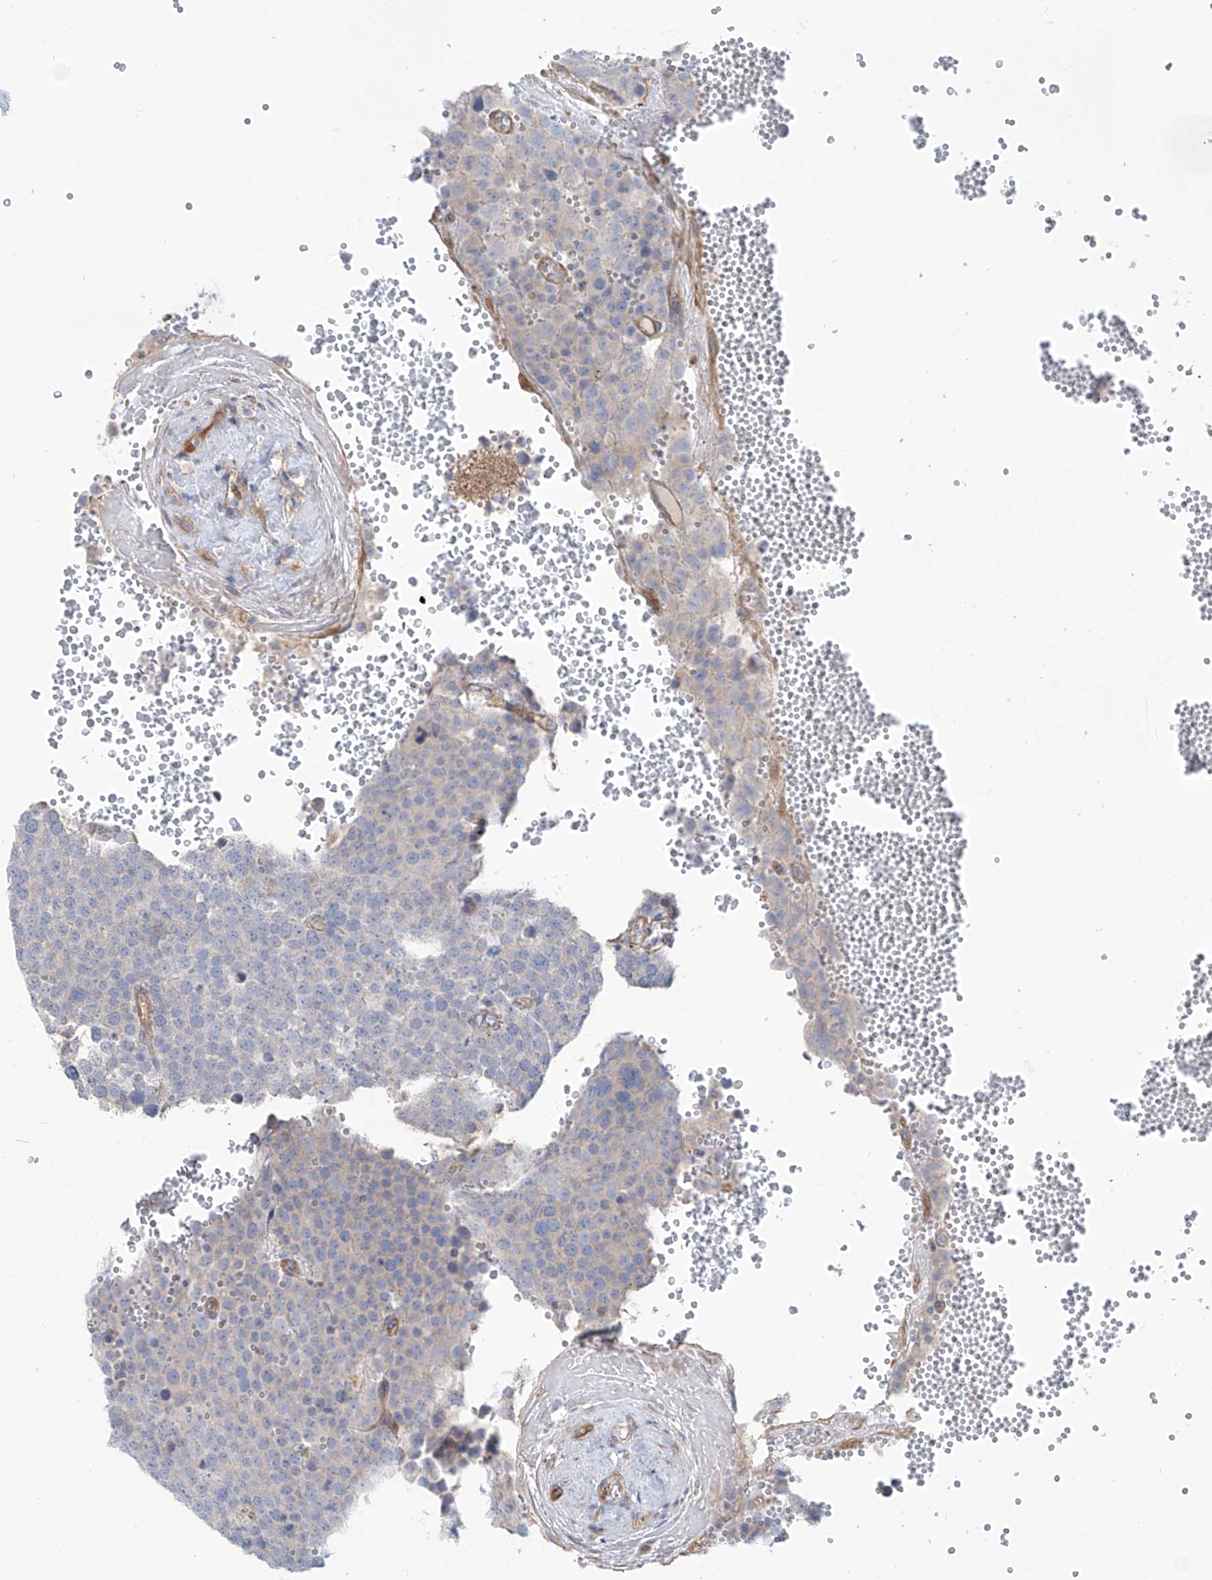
{"staining": {"intensity": "negative", "quantity": "none", "location": "none"}, "tissue": "testis cancer", "cell_type": "Tumor cells", "image_type": "cancer", "snomed": [{"axis": "morphology", "description": "Seminoma, NOS"}, {"axis": "topography", "description": "Testis"}], "caption": "Tumor cells are negative for brown protein staining in testis seminoma.", "gene": "TMEM209", "patient": {"sex": "male", "age": 71}}